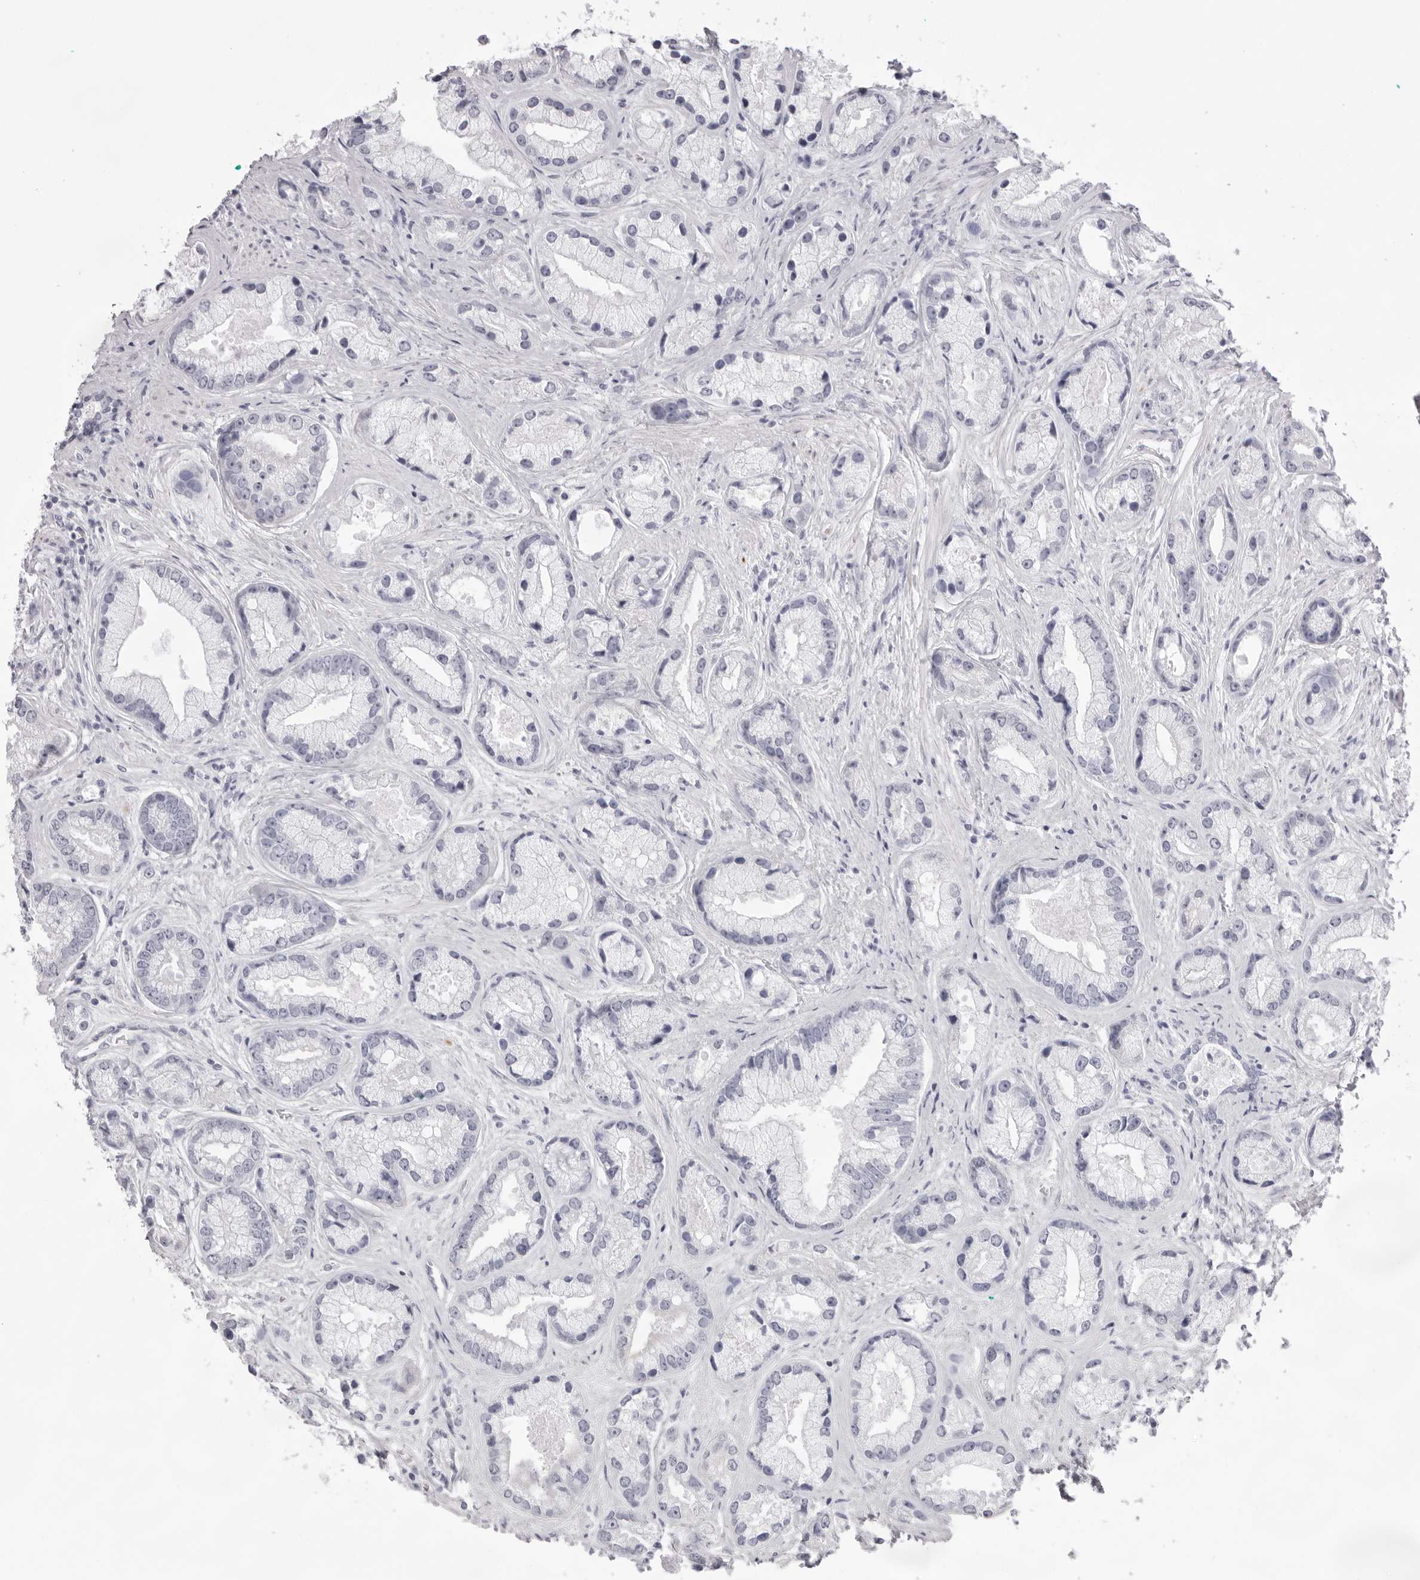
{"staining": {"intensity": "negative", "quantity": "none", "location": "none"}, "tissue": "prostate cancer", "cell_type": "Tumor cells", "image_type": "cancer", "snomed": [{"axis": "morphology", "description": "Adenocarcinoma, High grade"}, {"axis": "topography", "description": "Prostate"}], "caption": "Immunohistochemical staining of high-grade adenocarcinoma (prostate) reveals no significant staining in tumor cells.", "gene": "SPTA1", "patient": {"sex": "male", "age": 61}}